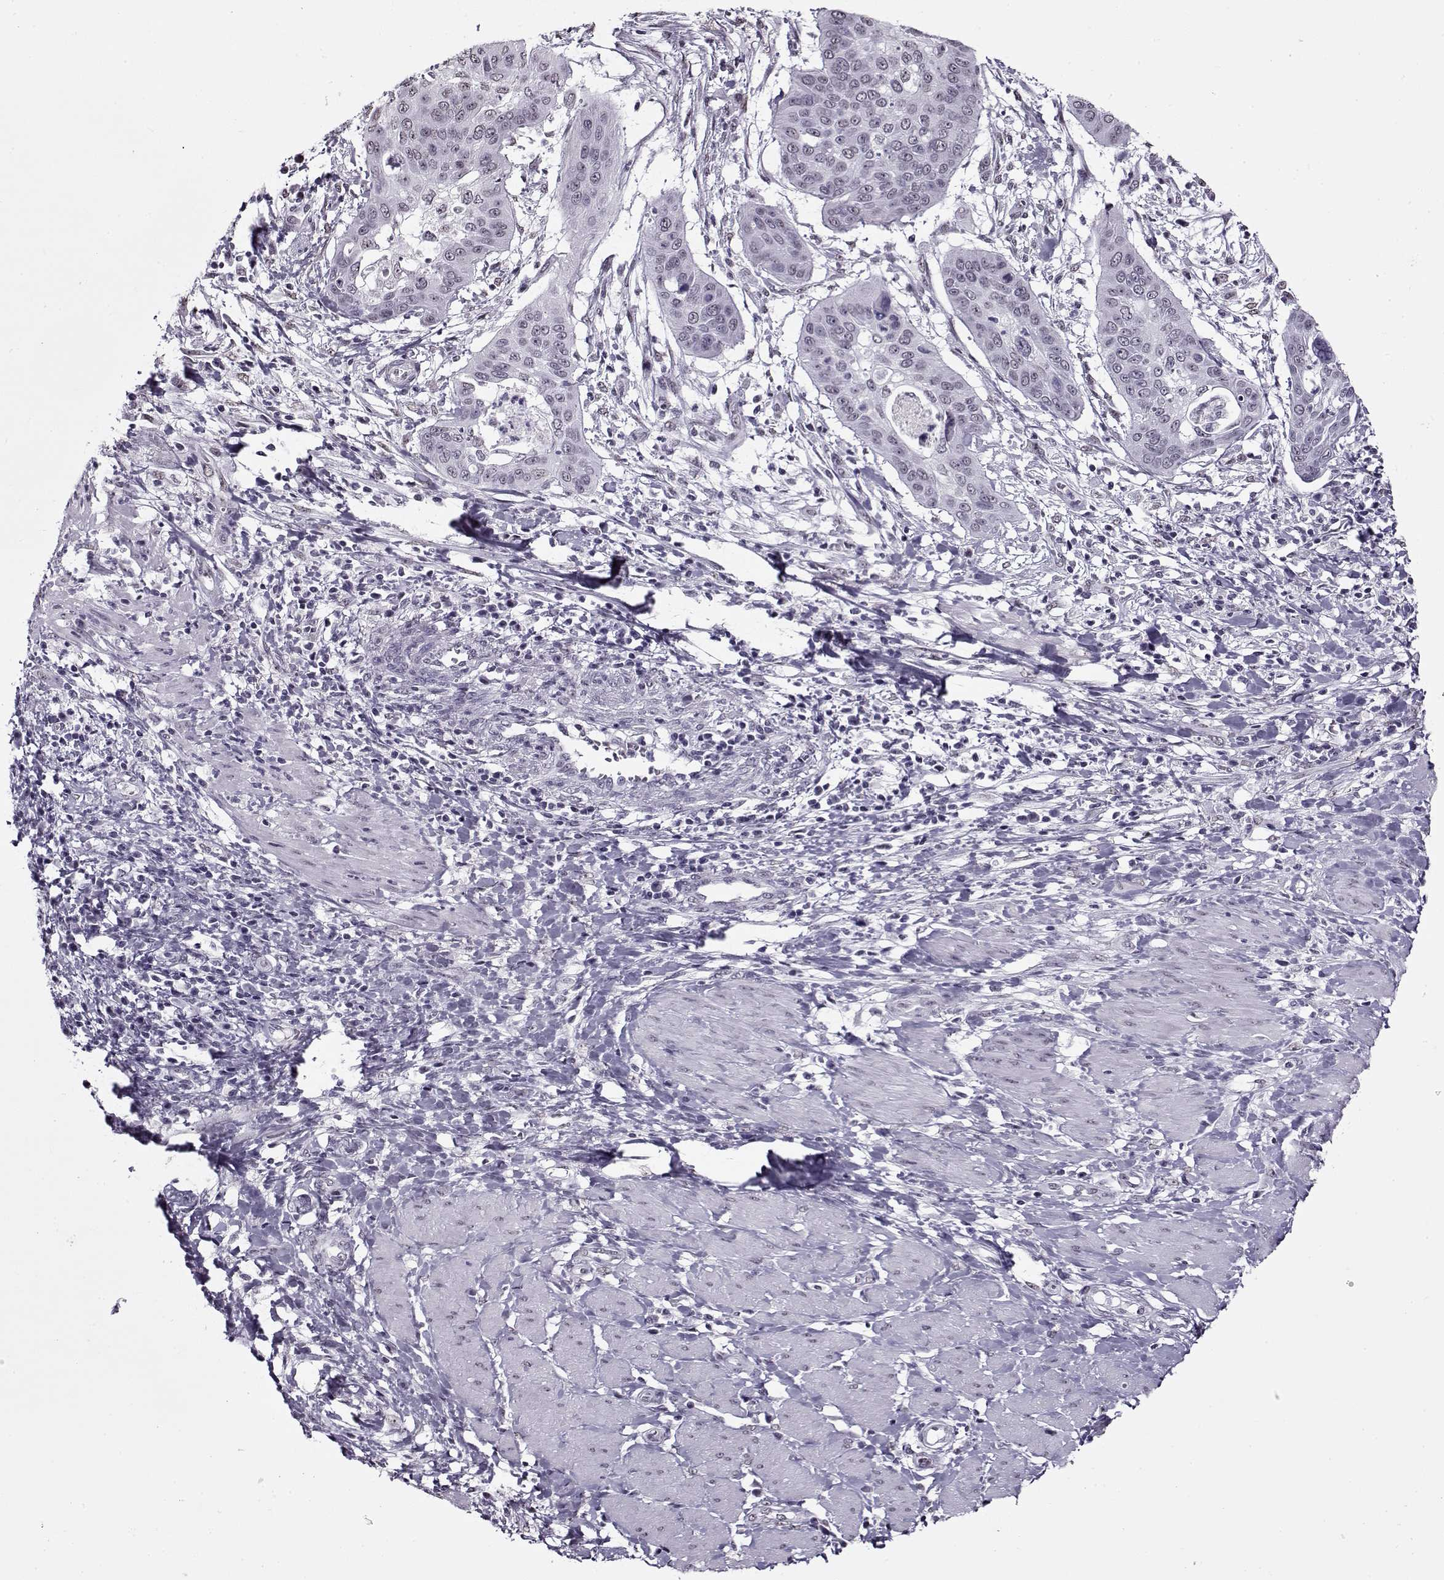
{"staining": {"intensity": "negative", "quantity": "none", "location": "none"}, "tissue": "cervical cancer", "cell_type": "Tumor cells", "image_type": "cancer", "snomed": [{"axis": "morphology", "description": "Squamous cell carcinoma, NOS"}, {"axis": "topography", "description": "Cervix"}], "caption": "Tumor cells are negative for protein expression in human squamous cell carcinoma (cervical).", "gene": "PRMT8", "patient": {"sex": "female", "age": 39}}